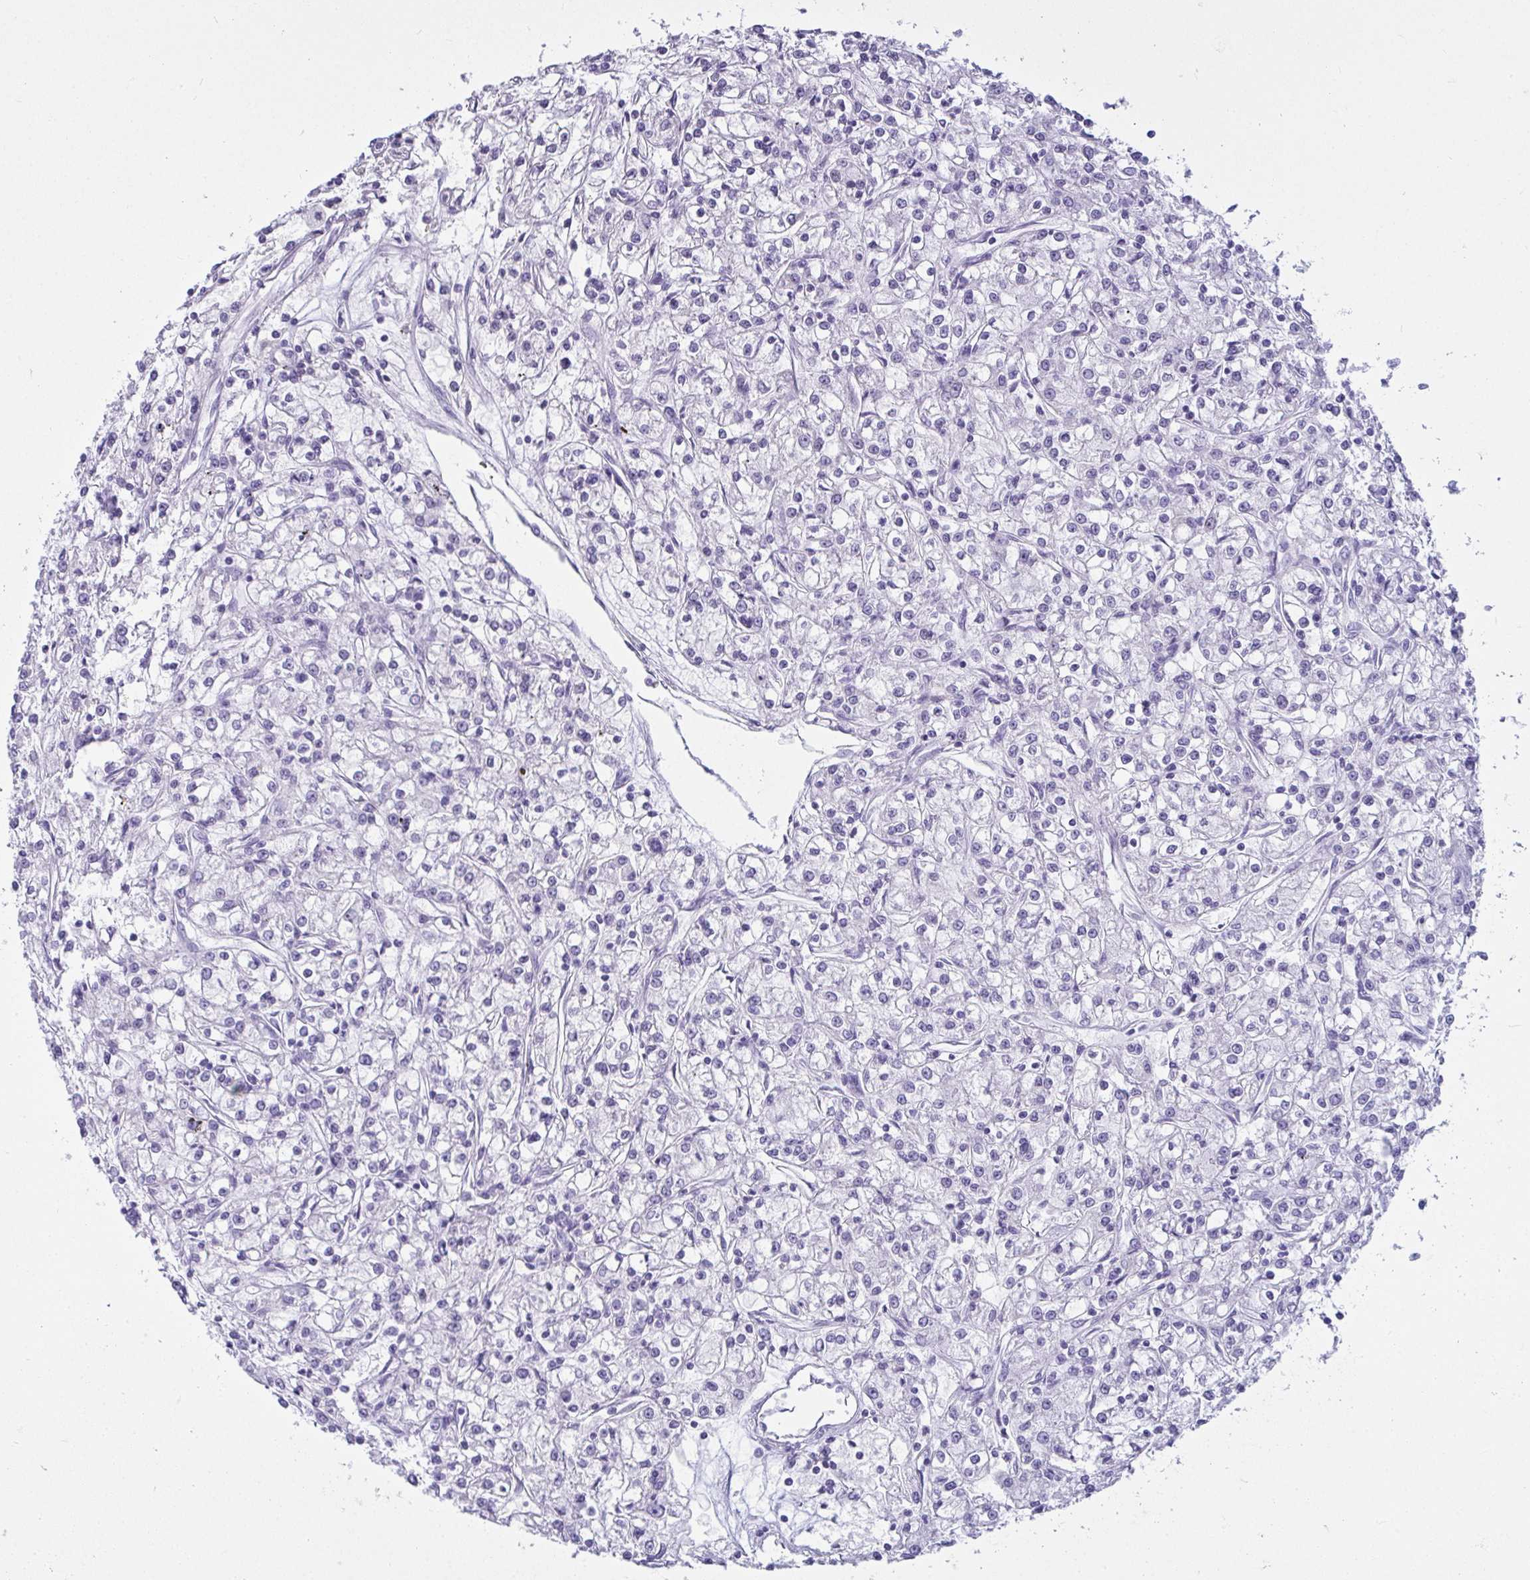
{"staining": {"intensity": "negative", "quantity": "none", "location": "none"}, "tissue": "renal cancer", "cell_type": "Tumor cells", "image_type": "cancer", "snomed": [{"axis": "morphology", "description": "Adenocarcinoma, NOS"}, {"axis": "topography", "description": "Kidney"}], "caption": "DAB immunohistochemical staining of human adenocarcinoma (renal) exhibits no significant expression in tumor cells.", "gene": "CLGN", "patient": {"sex": "female", "age": 59}}